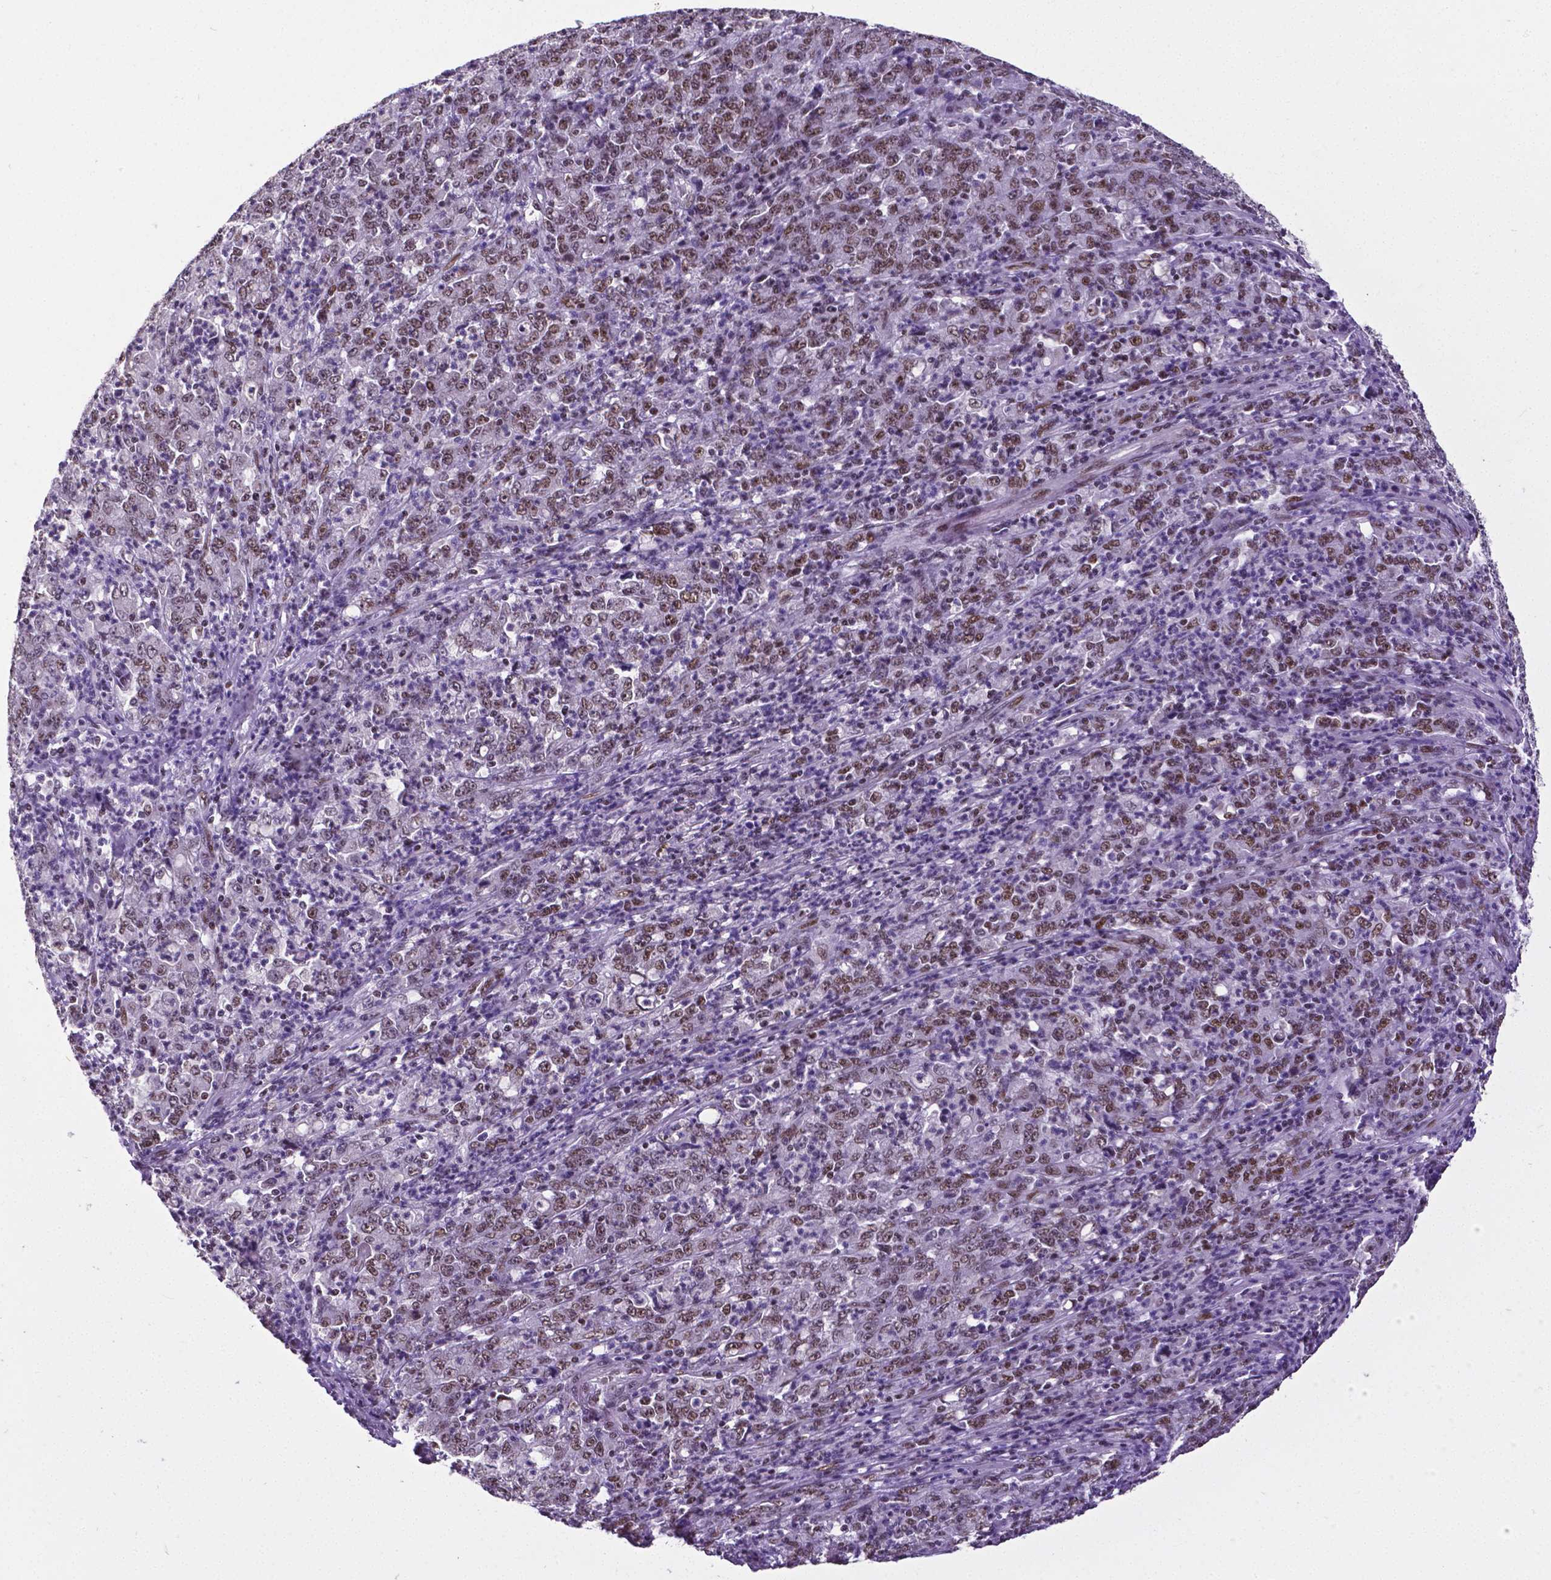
{"staining": {"intensity": "moderate", "quantity": ">75%", "location": "nuclear"}, "tissue": "stomach cancer", "cell_type": "Tumor cells", "image_type": "cancer", "snomed": [{"axis": "morphology", "description": "Adenocarcinoma, NOS"}, {"axis": "topography", "description": "Stomach, lower"}], "caption": "Immunohistochemistry (IHC) (DAB (3,3'-diaminobenzidine)) staining of human stomach adenocarcinoma demonstrates moderate nuclear protein staining in about >75% of tumor cells.", "gene": "REST", "patient": {"sex": "female", "age": 71}}